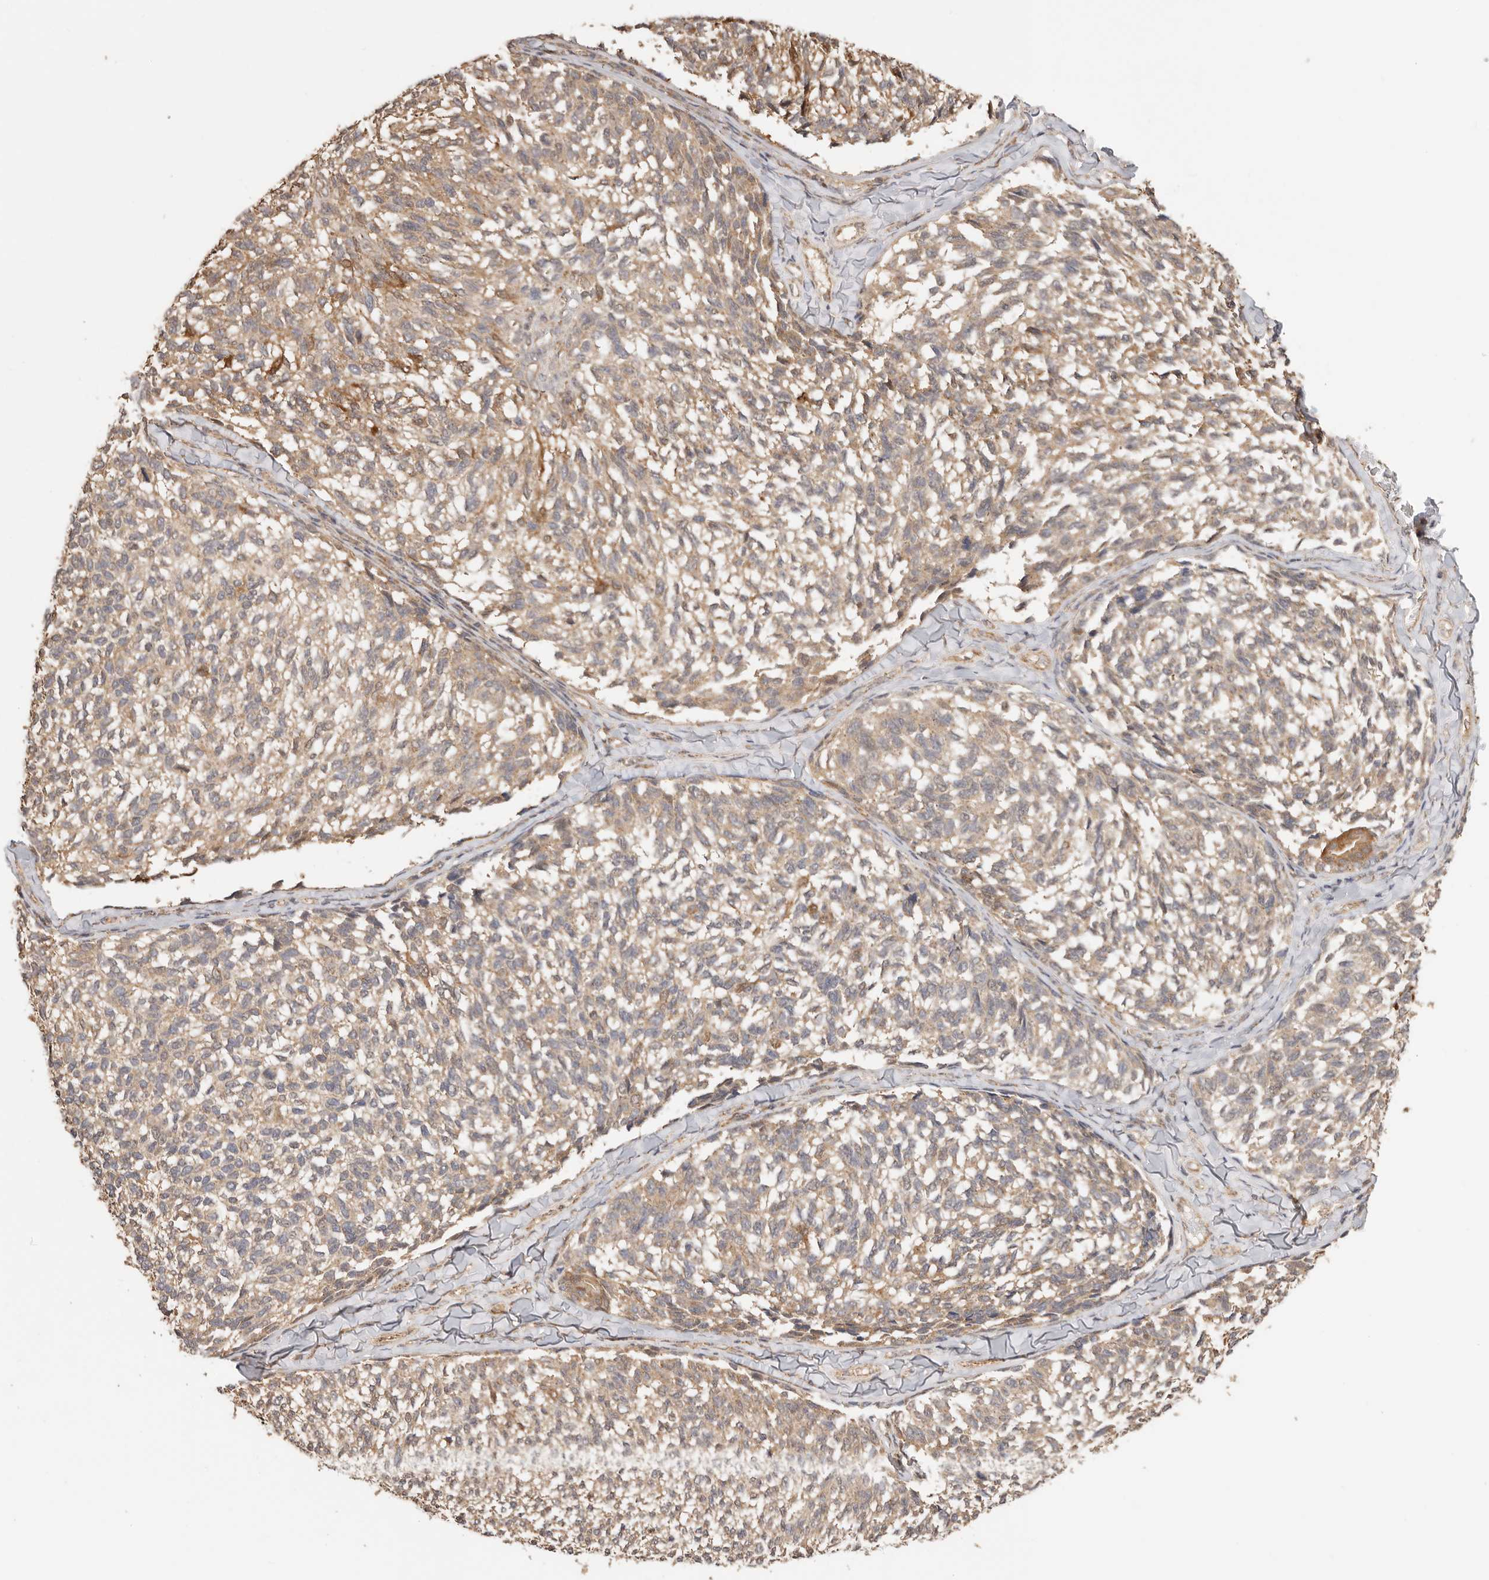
{"staining": {"intensity": "weak", "quantity": ">75%", "location": "cytoplasmic/membranous"}, "tissue": "melanoma", "cell_type": "Tumor cells", "image_type": "cancer", "snomed": [{"axis": "morphology", "description": "Malignant melanoma, NOS"}, {"axis": "topography", "description": "Skin"}], "caption": "This is an image of IHC staining of melanoma, which shows weak expression in the cytoplasmic/membranous of tumor cells.", "gene": "AFDN", "patient": {"sex": "female", "age": 73}}